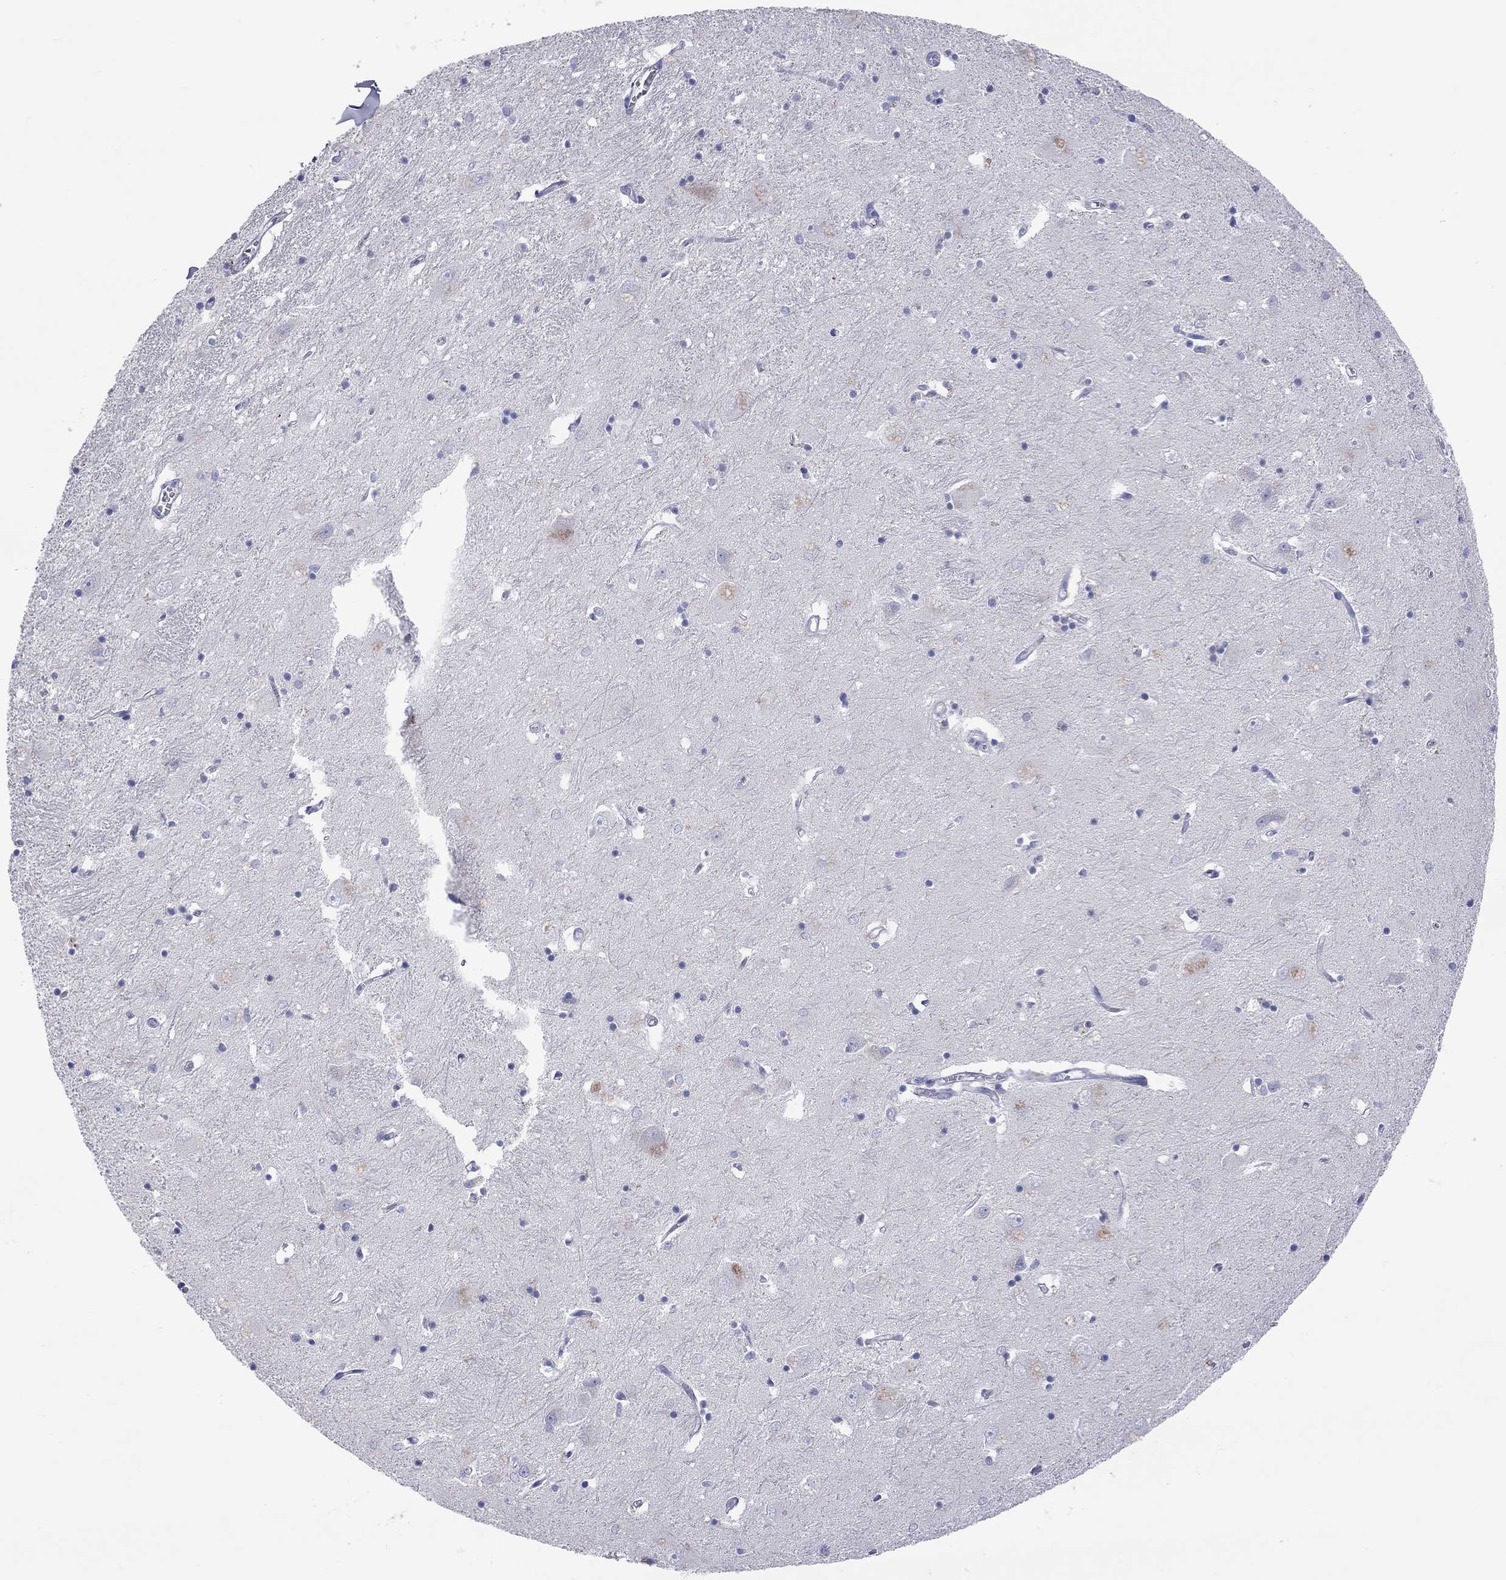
{"staining": {"intensity": "negative", "quantity": "none", "location": "none"}, "tissue": "caudate", "cell_type": "Glial cells", "image_type": "normal", "snomed": [{"axis": "morphology", "description": "Normal tissue, NOS"}, {"axis": "topography", "description": "Lateral ventricle wall"}], "caption": "High power microscopy histopathology image of an IHC histopathology image of unremarkable caudate, revealing no significant staining in glial cells.", "gene": "ST7L", "patient": {"sex": "male", "age": 54}}